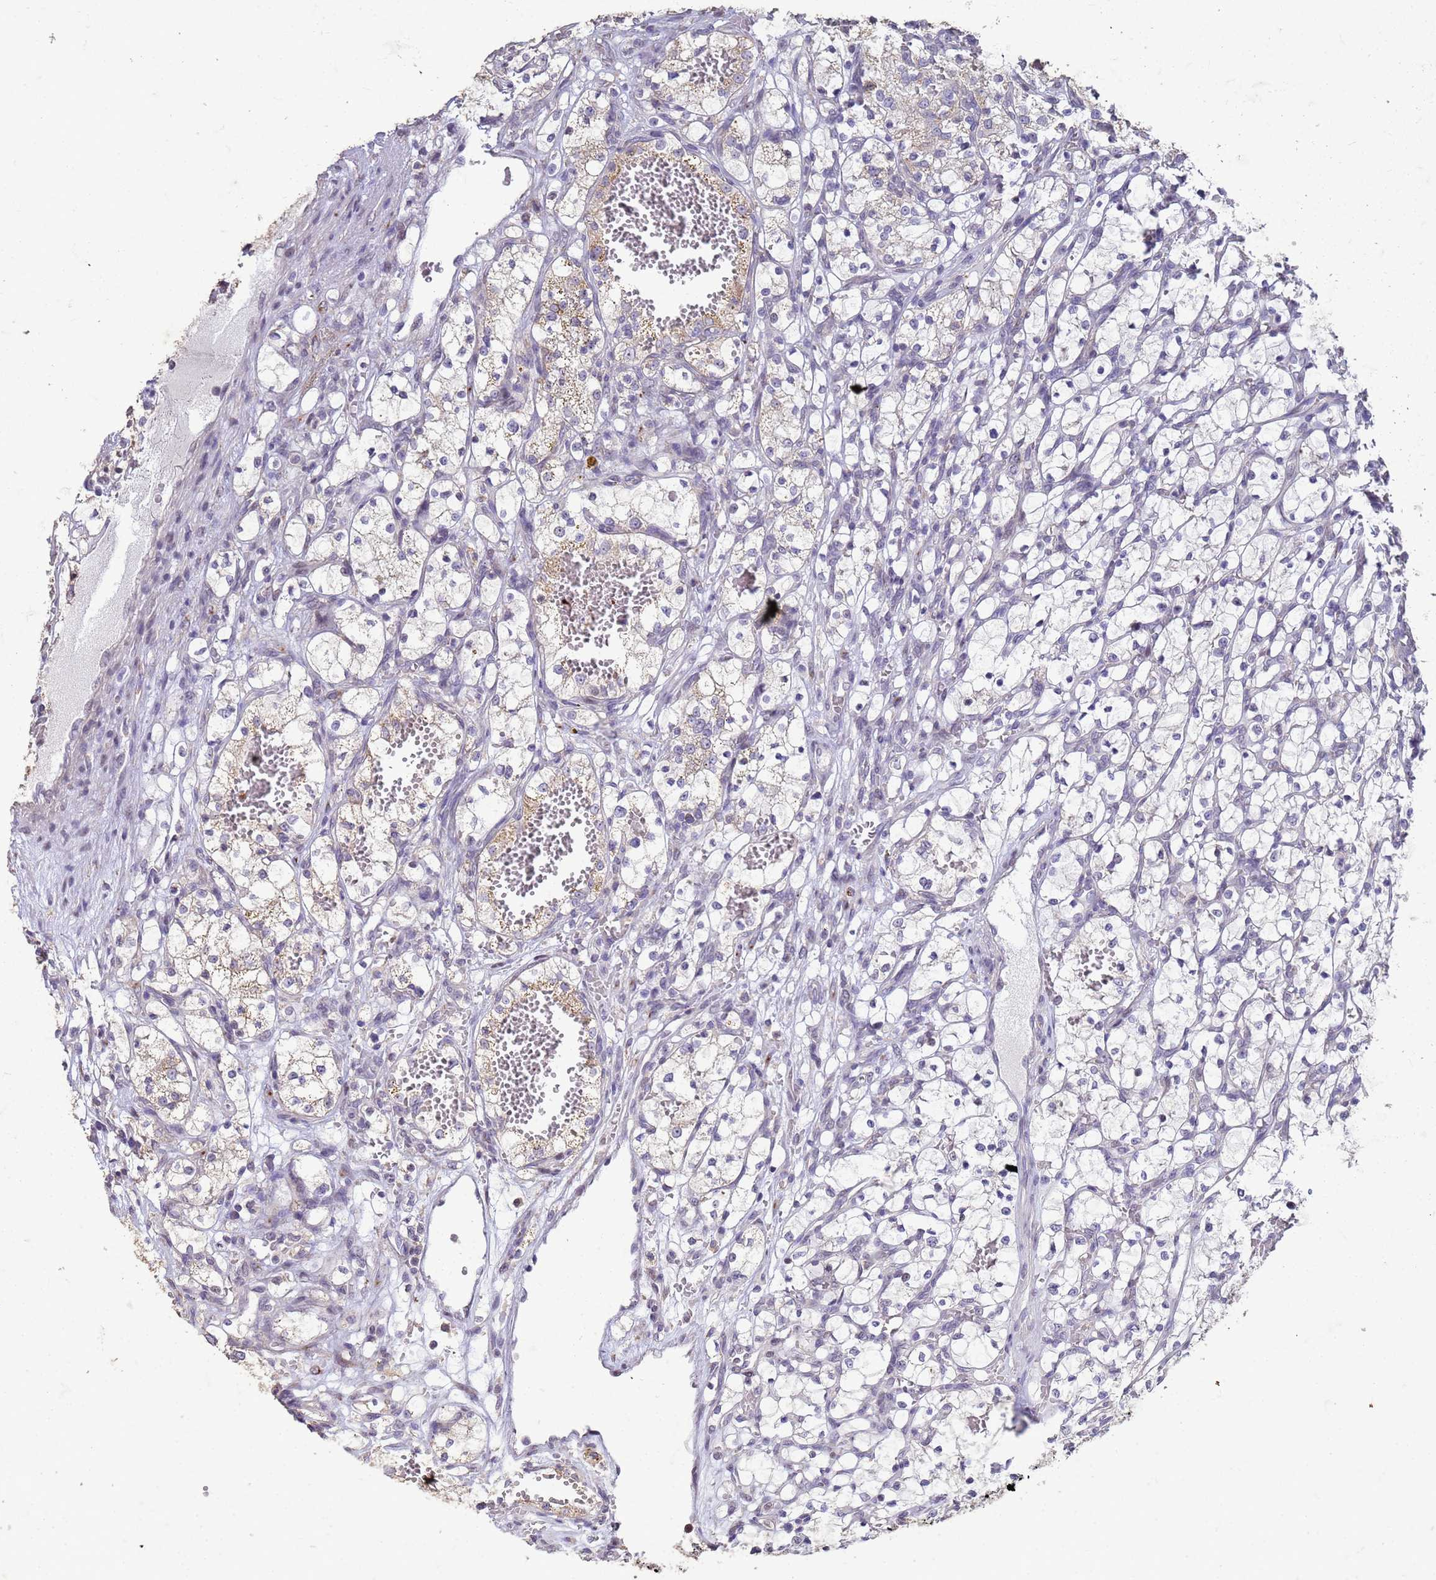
{"staining": {"intensity": "negative", "quantity": "none", "location": "none"}, "tissue": "renal cancer", "cell_type": "Tumor cells", "image_type": "cancer", "snomed": [{"axis": "morphology", "description": "Adenocarcinoma, NOS"}, {"axis": "topography", "description": "Kidney"}], "caption": "DAB (3,3'-diaminobenzidine) immunohistochemical staining of human renal cancer shows no significant positivity in tumor cells. The staining was performed using DAB (3,3'-diaminobenzidine) to visualize the protein expression in brown, while the nuclei were stained in blue with hematoxylin (Magnification: 20x).", "gene": "SLC25A15", "patient": {"sex": "female", "age": 69}}